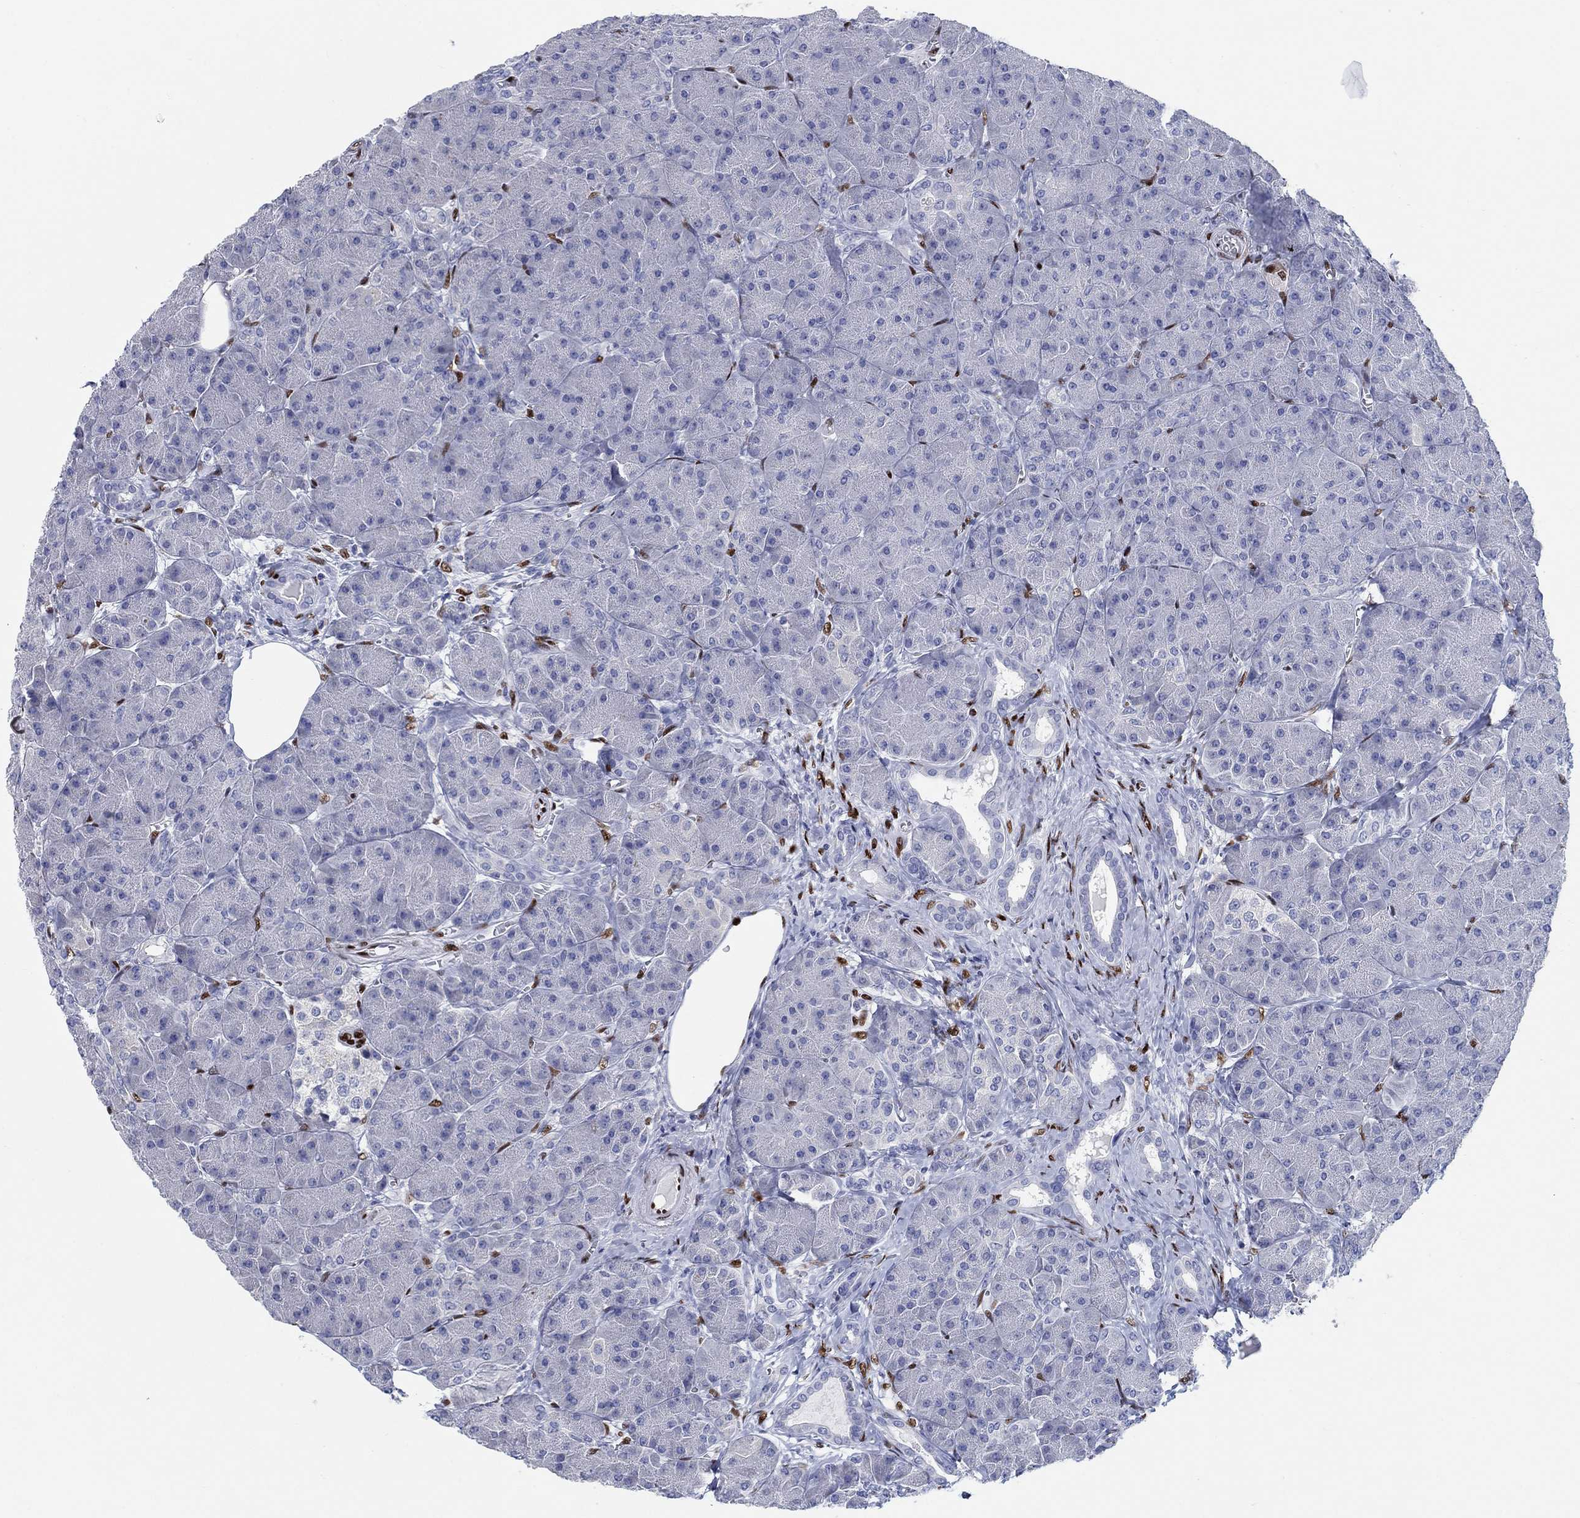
{"staining": {"intensity": "negative", "quantity": "none", "location": "none"}, "tissue": "pancreas", "cell_type": "Exocrine glandular cells", "image_type": "normal", "snomed": [{"axis": "morphology", "description": "Normal tissue, NOS"}, {"axis": "topography", "description": "Pancreas"}], "caption": "The IHC photomicrograph has no significant staining in exocrine glandular cells of pancreas. (DAB (3,3'-diaminobenzidine) immunohistochemistry (IHC) with hematoxylin counter stain).", "gene": "ZEB1", "patient": {"sex": "male", "age": 61}}